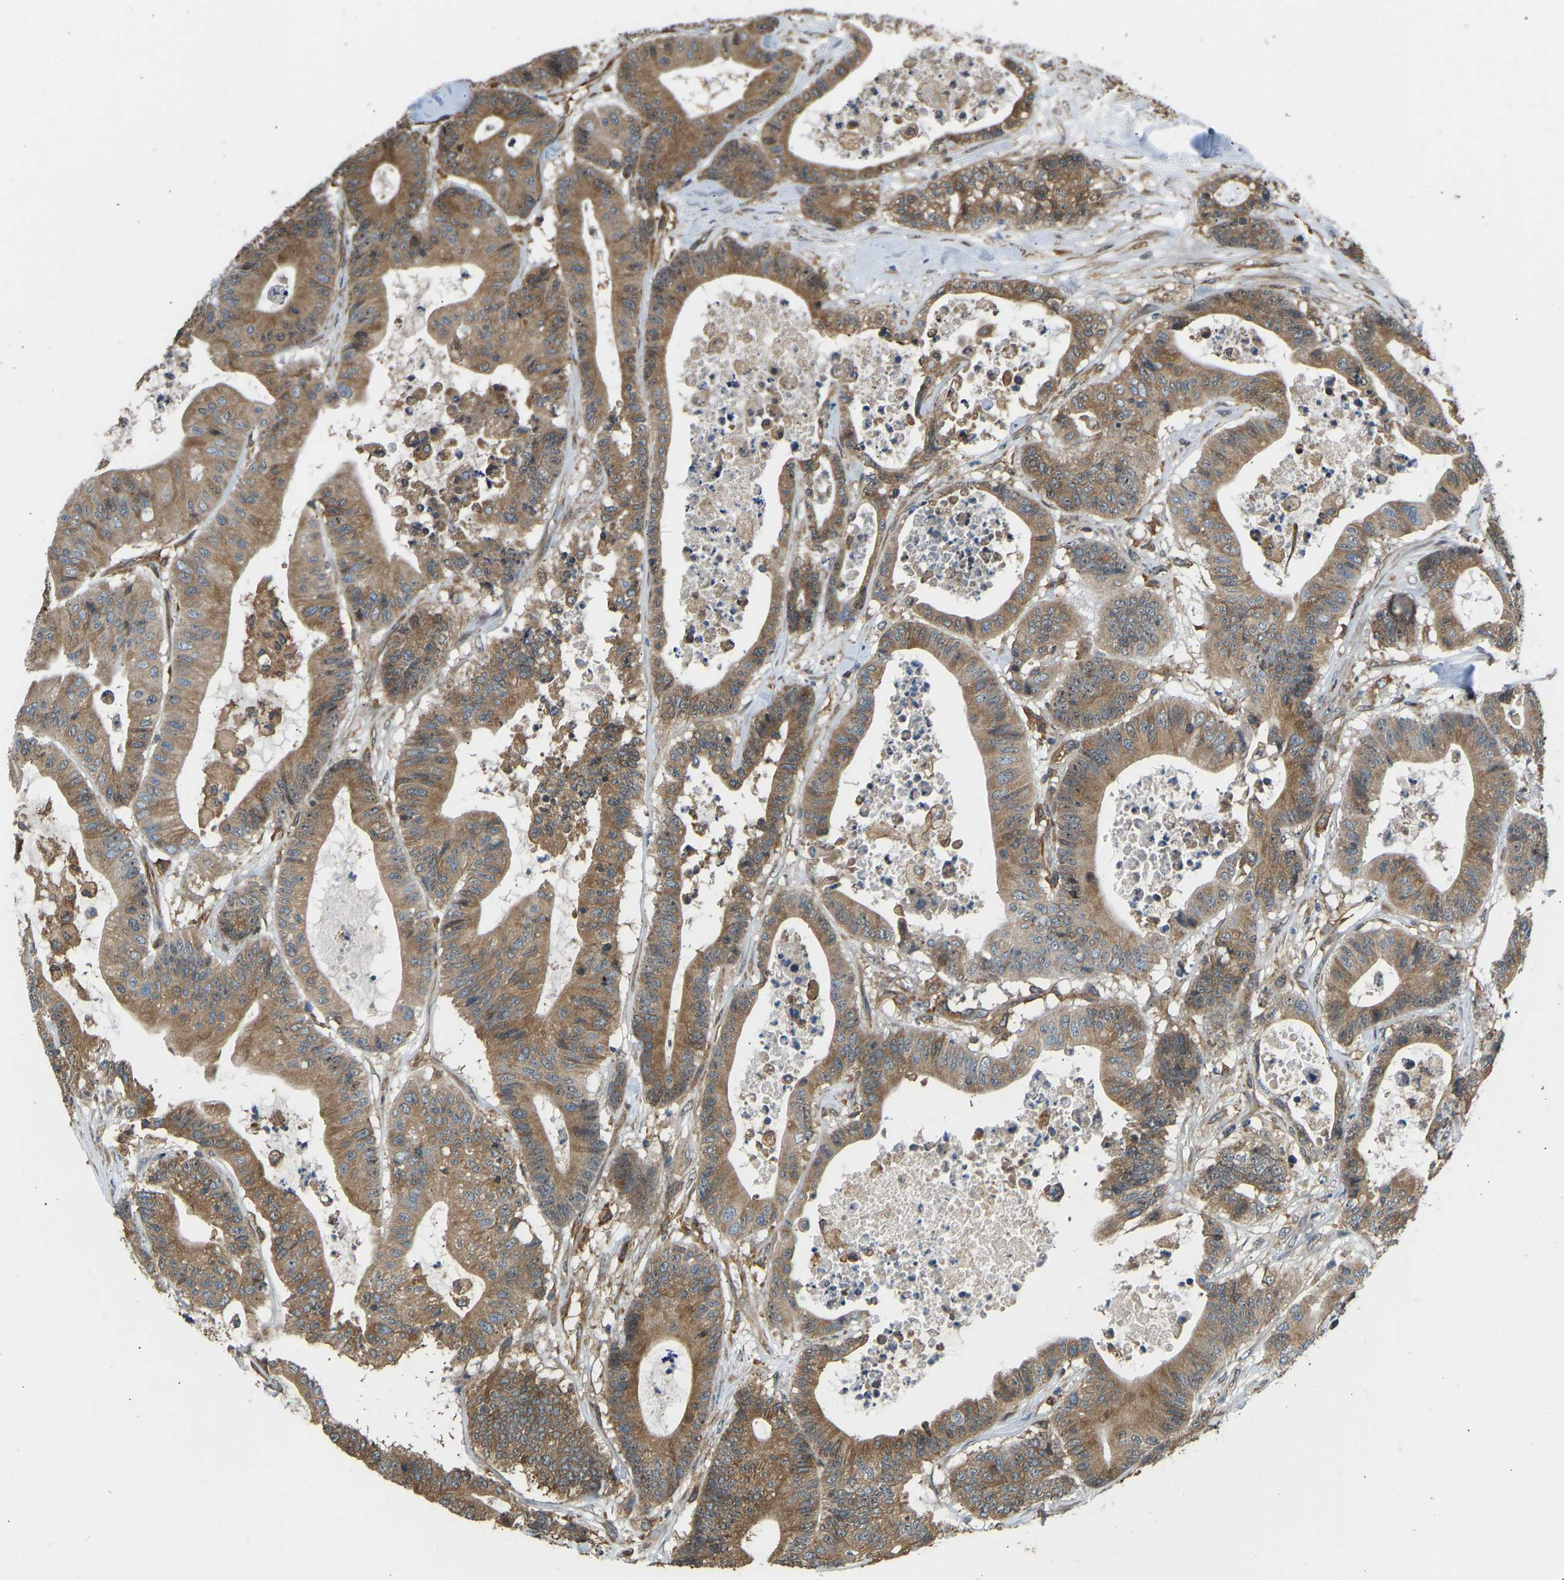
{"staining": {"intensity": "moderate", "quantity": ">75%", "location": "cytoplasmic/membranous"}, "tissue": "colorectal cancer", "cell_type": "Tumor cells", "image_type": "cancer", "snomed": [{"axis": "morphology", "description": "Adenocarcinoma, NOS"}, {"axis": "topography", "description": "Colon"}], "caption": "Colorectal cancer stained with a protein marker demonstrates moderate staining in tumor cells.", "gene": "OS9", "patient": {"sex": "female", "age": 84}}